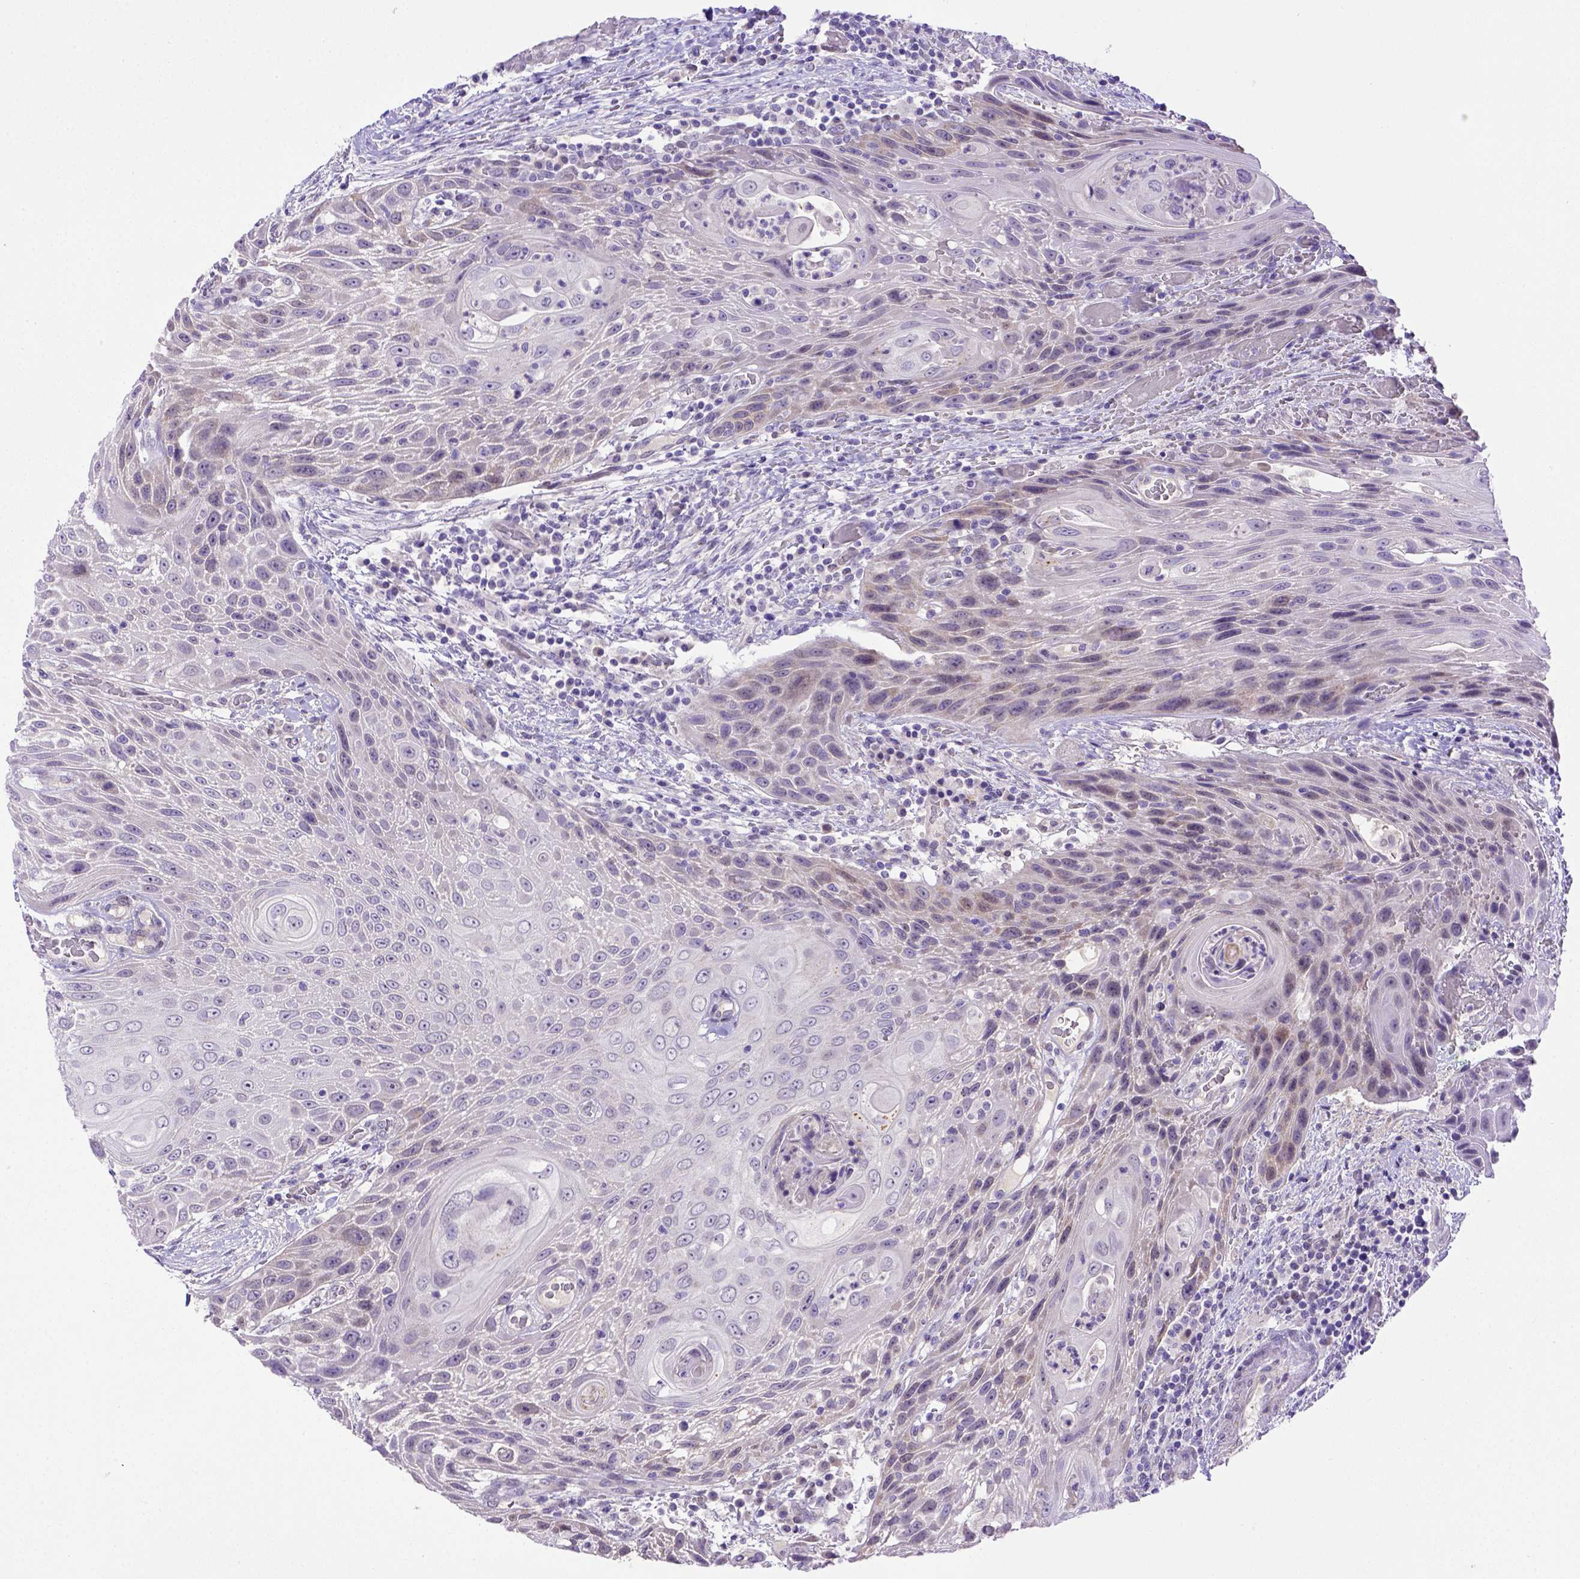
{"staining": {"intensity": "weak", "quantity": "<25%", "location": "cytoplasmic/membranous"}, "tissue": "head and neck cancer", "cell_type": "Tumor cells", "image_type": "cancer", "snomed": [{"axis": "morphology", "description": "Squamous cell carcinoma, NOS"}, {"axis": "topography", "description": "Head-Neck"}], "caption": "Immunohistochemical staining of human head and neck squamous cell carcinoma exhibits no significant positivity in tumor cells.", "gene": "BTN1A1", "patient": {"sex": "male", "age": 69}}